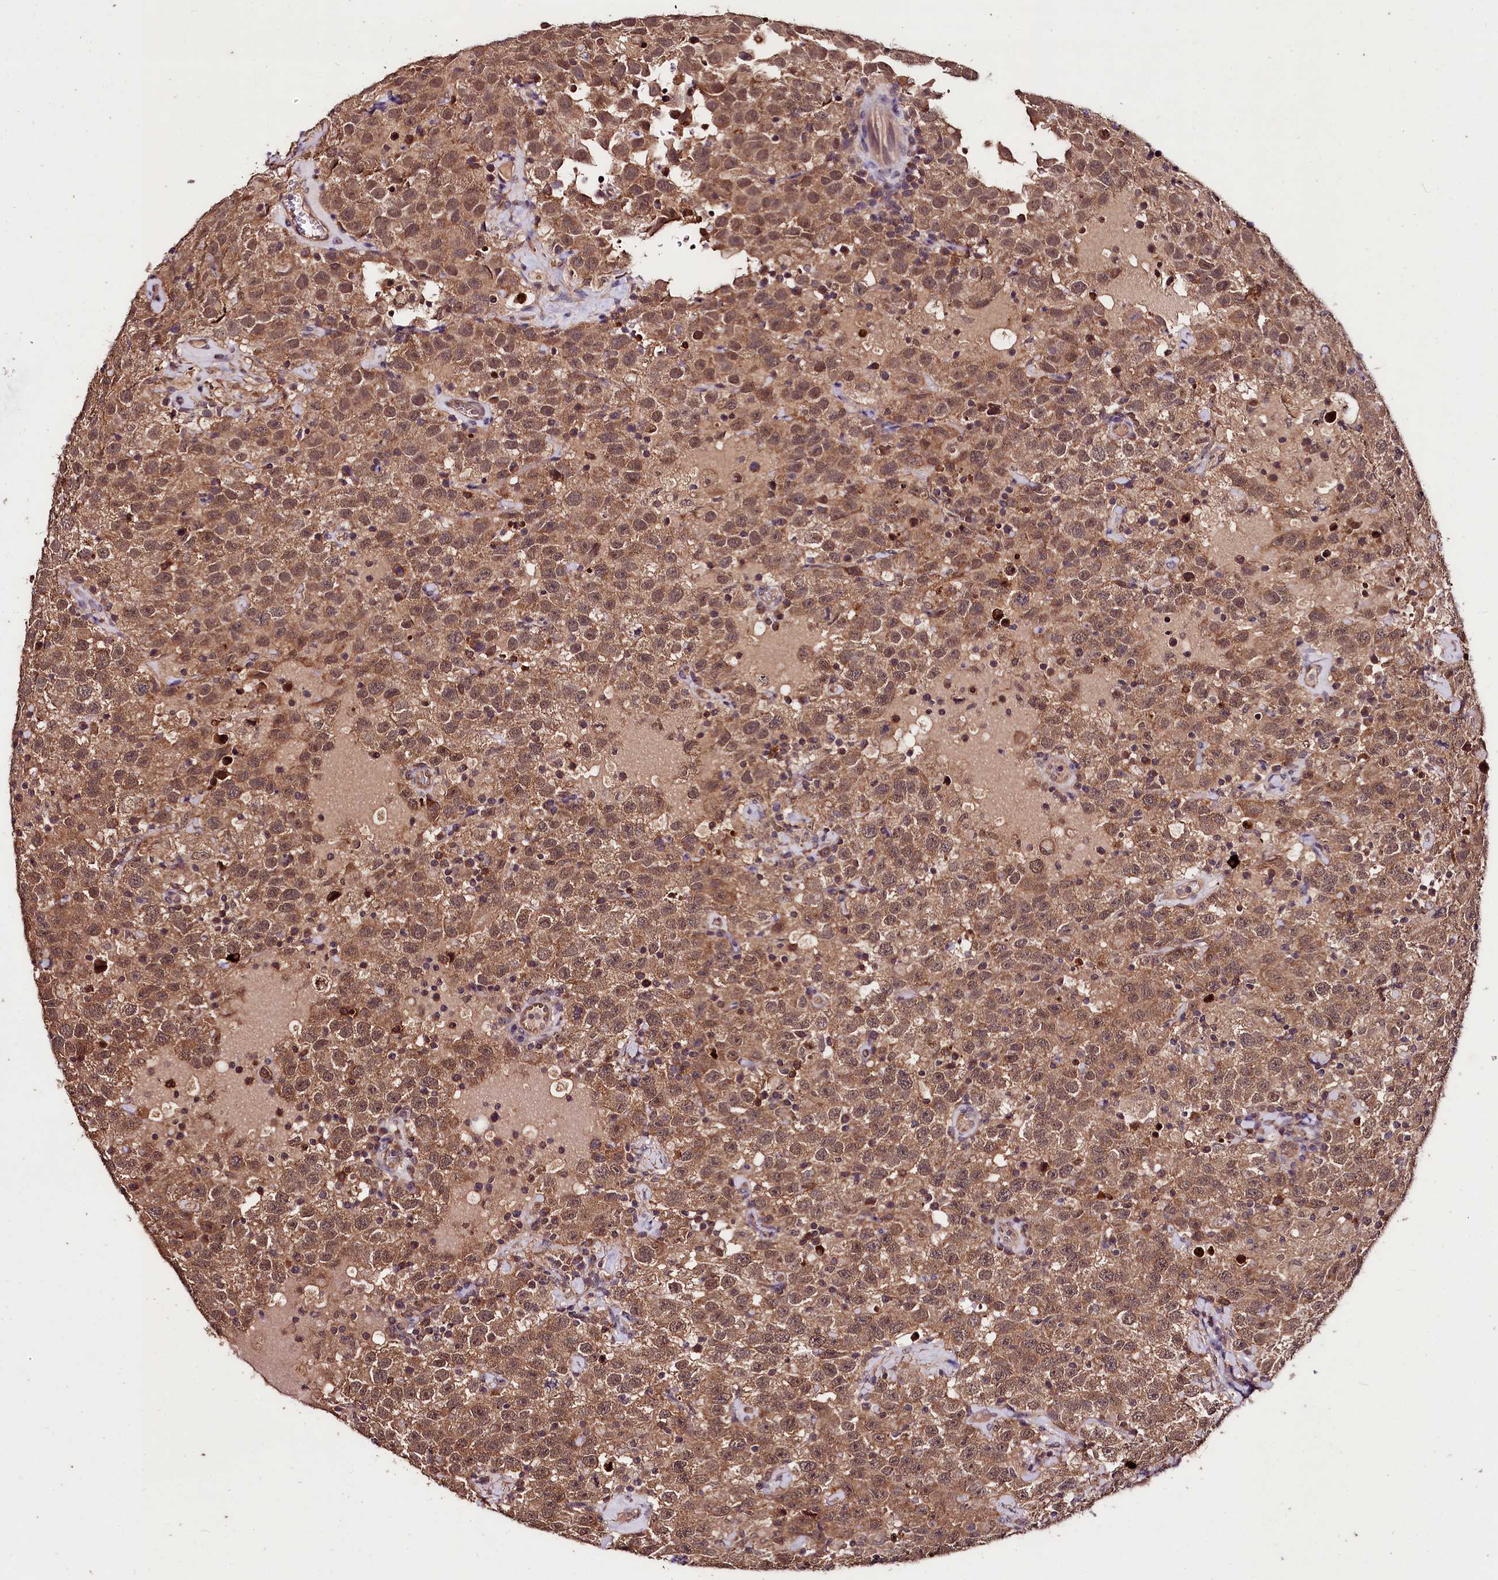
{"staining": {"intensity": "moderate", "quantity": ">75%", "location": "cytoplasmic/membranous,nuclear"}, "tissue": "testis cancer", "cell_type": "Tumor cells", "image_type": "cancer", "snomed": [{"axis": "morphology", "description": "Seminoma, NOS"}, {"axis": "topography", "description": "Testis"}], "caption": "Moderate cytoplasmic/membranous and nuclear protein staining is seen in about >75% of tumor cells in testis seminoma. The staining is performed using DAB brown chromogen to label protein expression. The nuclei are counter-stained blue using hematoxylin.", "gene": "KLRB1", "patient": {"sex": "male", "age": 41}}